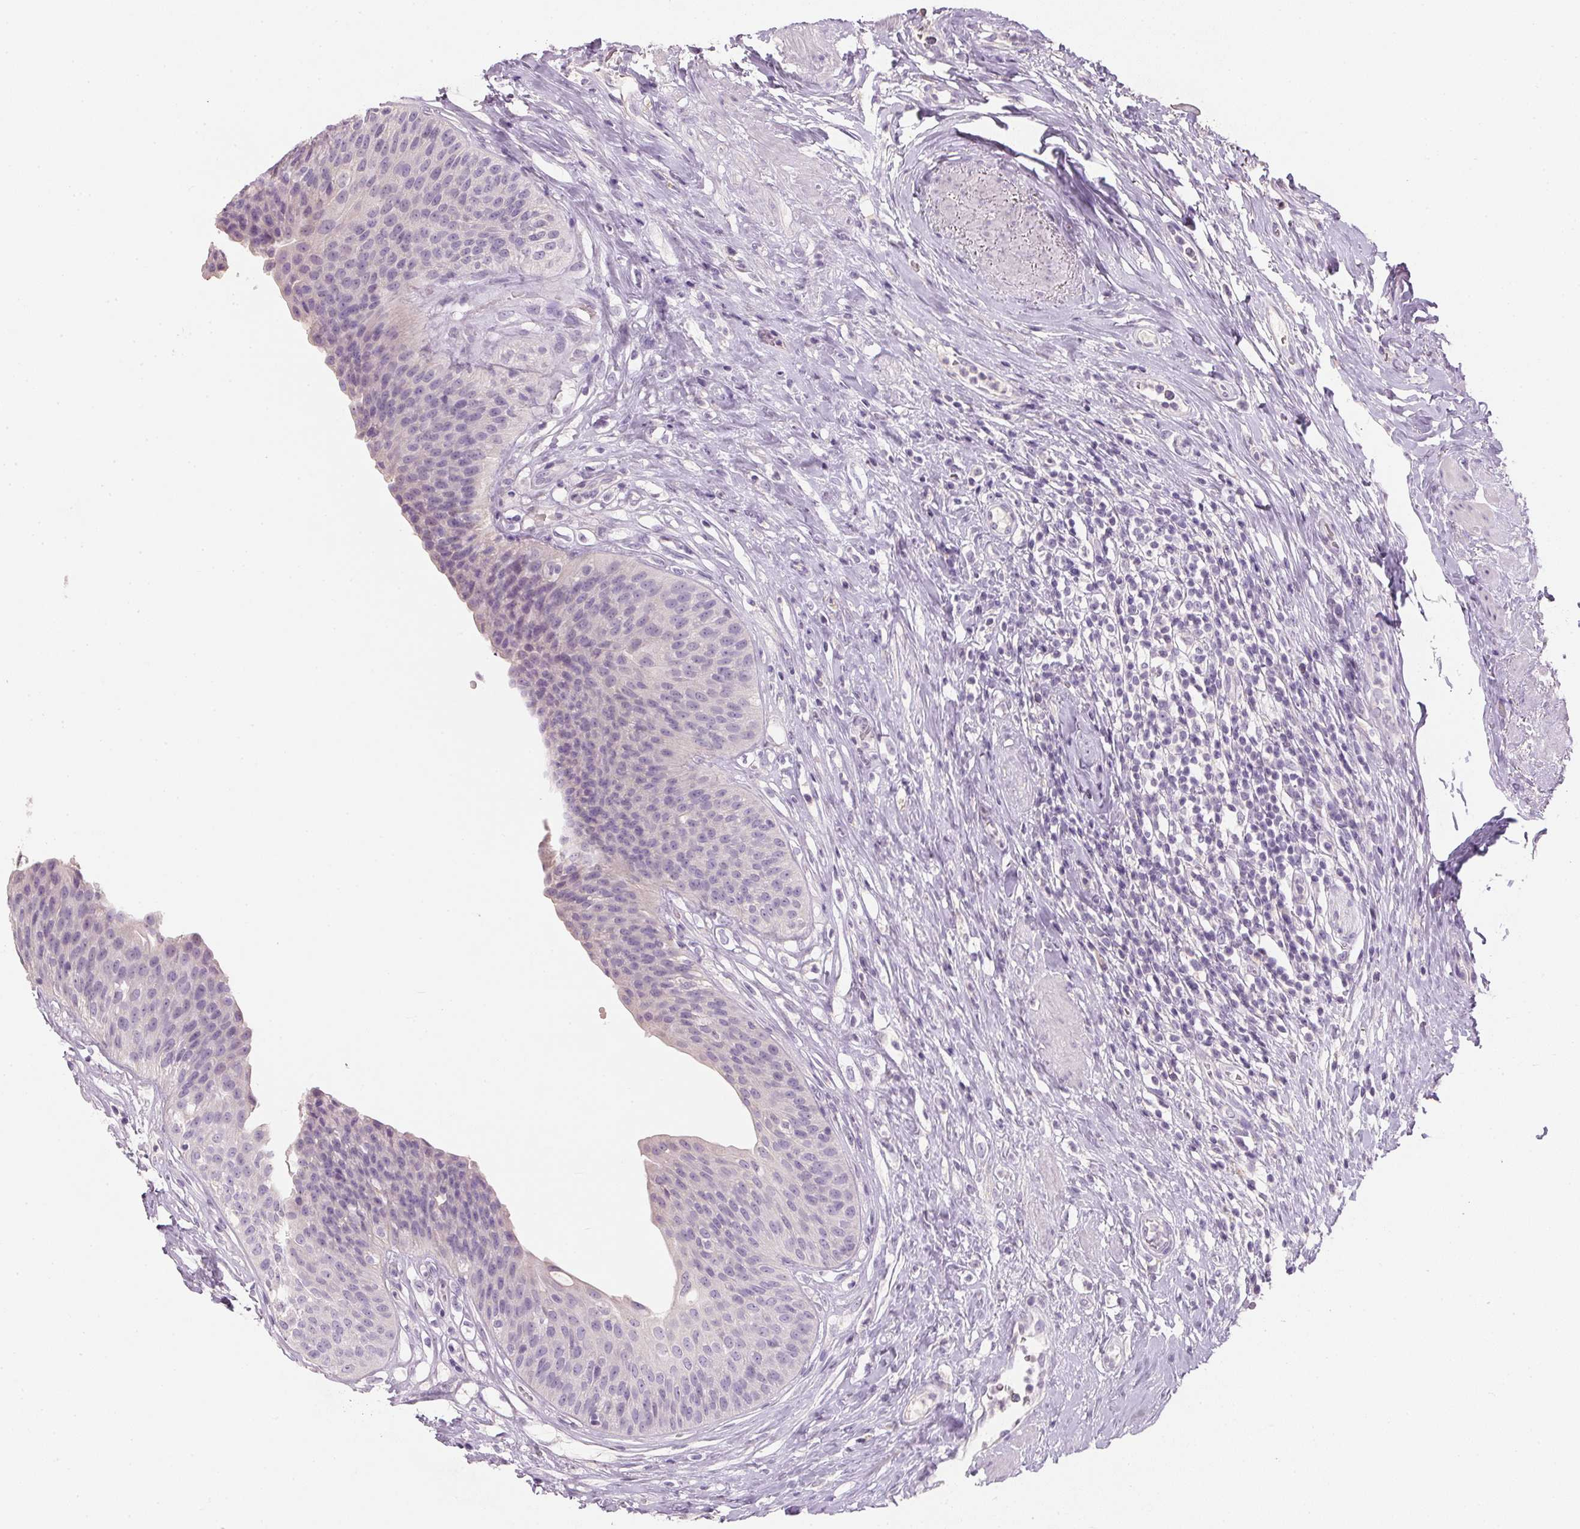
{"staining": {"intensity": "negative", "quantity": "none", "location": "none"}, "tissue": "urinary bladder", "cell_type": "Urothelial cells", "image_type": "normal", "snomed": [{"axis": "morphology", "description": "Normal tissue, NOS"}, {"axis": "topography", "description": "Urinary bladder"}], "caption": "Urinary bladder was stained to show a protein in brown. There is no significant positivity in urothelial cells.", "gene": "HSD17B1", "patient": {"sex": "female", "age": 56}}